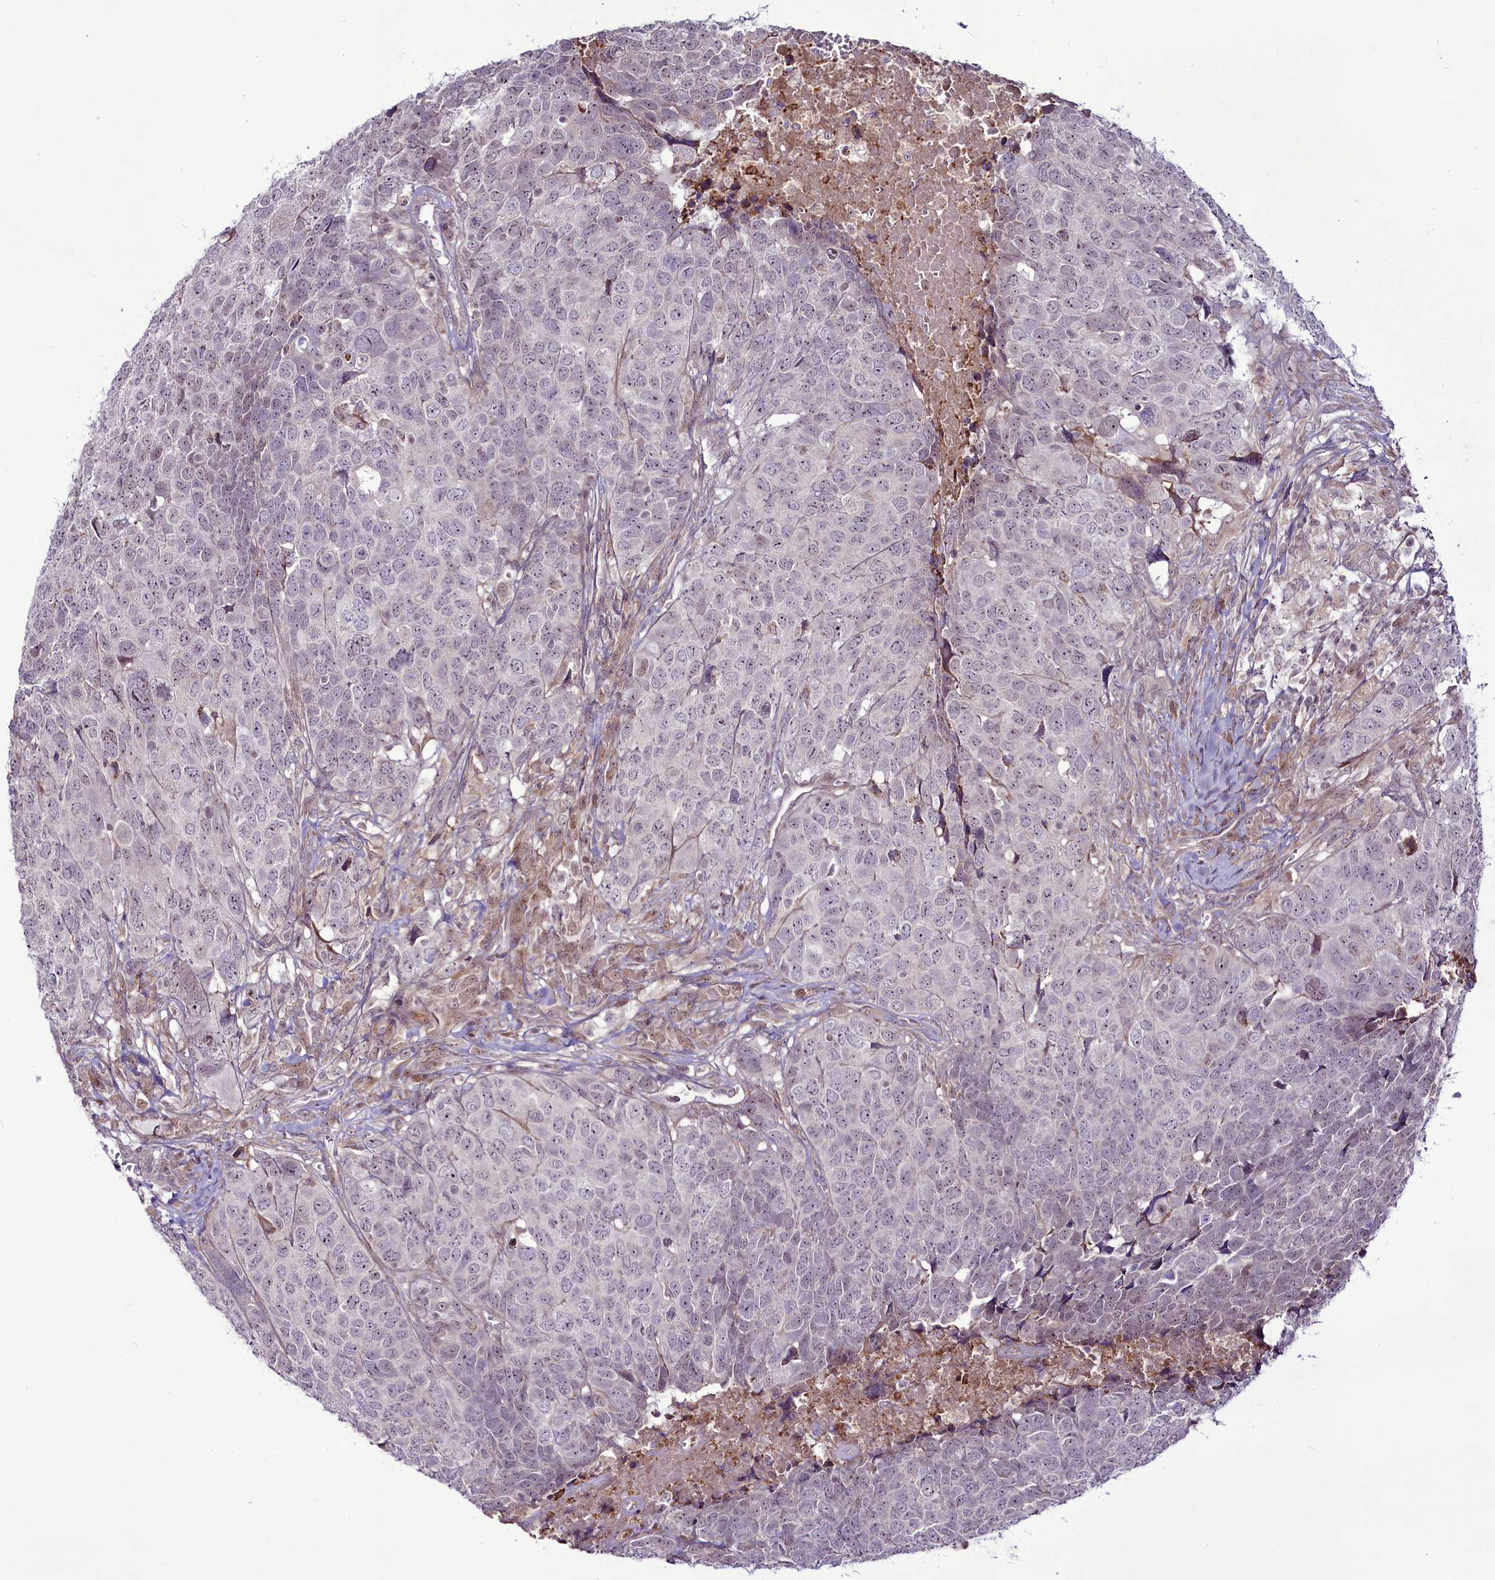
{"staining": {"intensity": "weak", "quantity": "<25%", "location": "nuclear"}, "tissue": "head and neck cancer", "cell_type": "Tumor cells", "image_type": "cancer", "snomed": [{"axis": "morphology", "description": "Squamous cell carcinoma, NOS"}, {"axis": "topography", "description": "Head-Neck"}], "caption": "Squamous cell carcinoma (head and neck) stained for a protein using immunohistochemistry (IHC) reveals no staining tumor cells.", "gene": "RSBN1", "patient": {"sex": "male", "age": 66}}